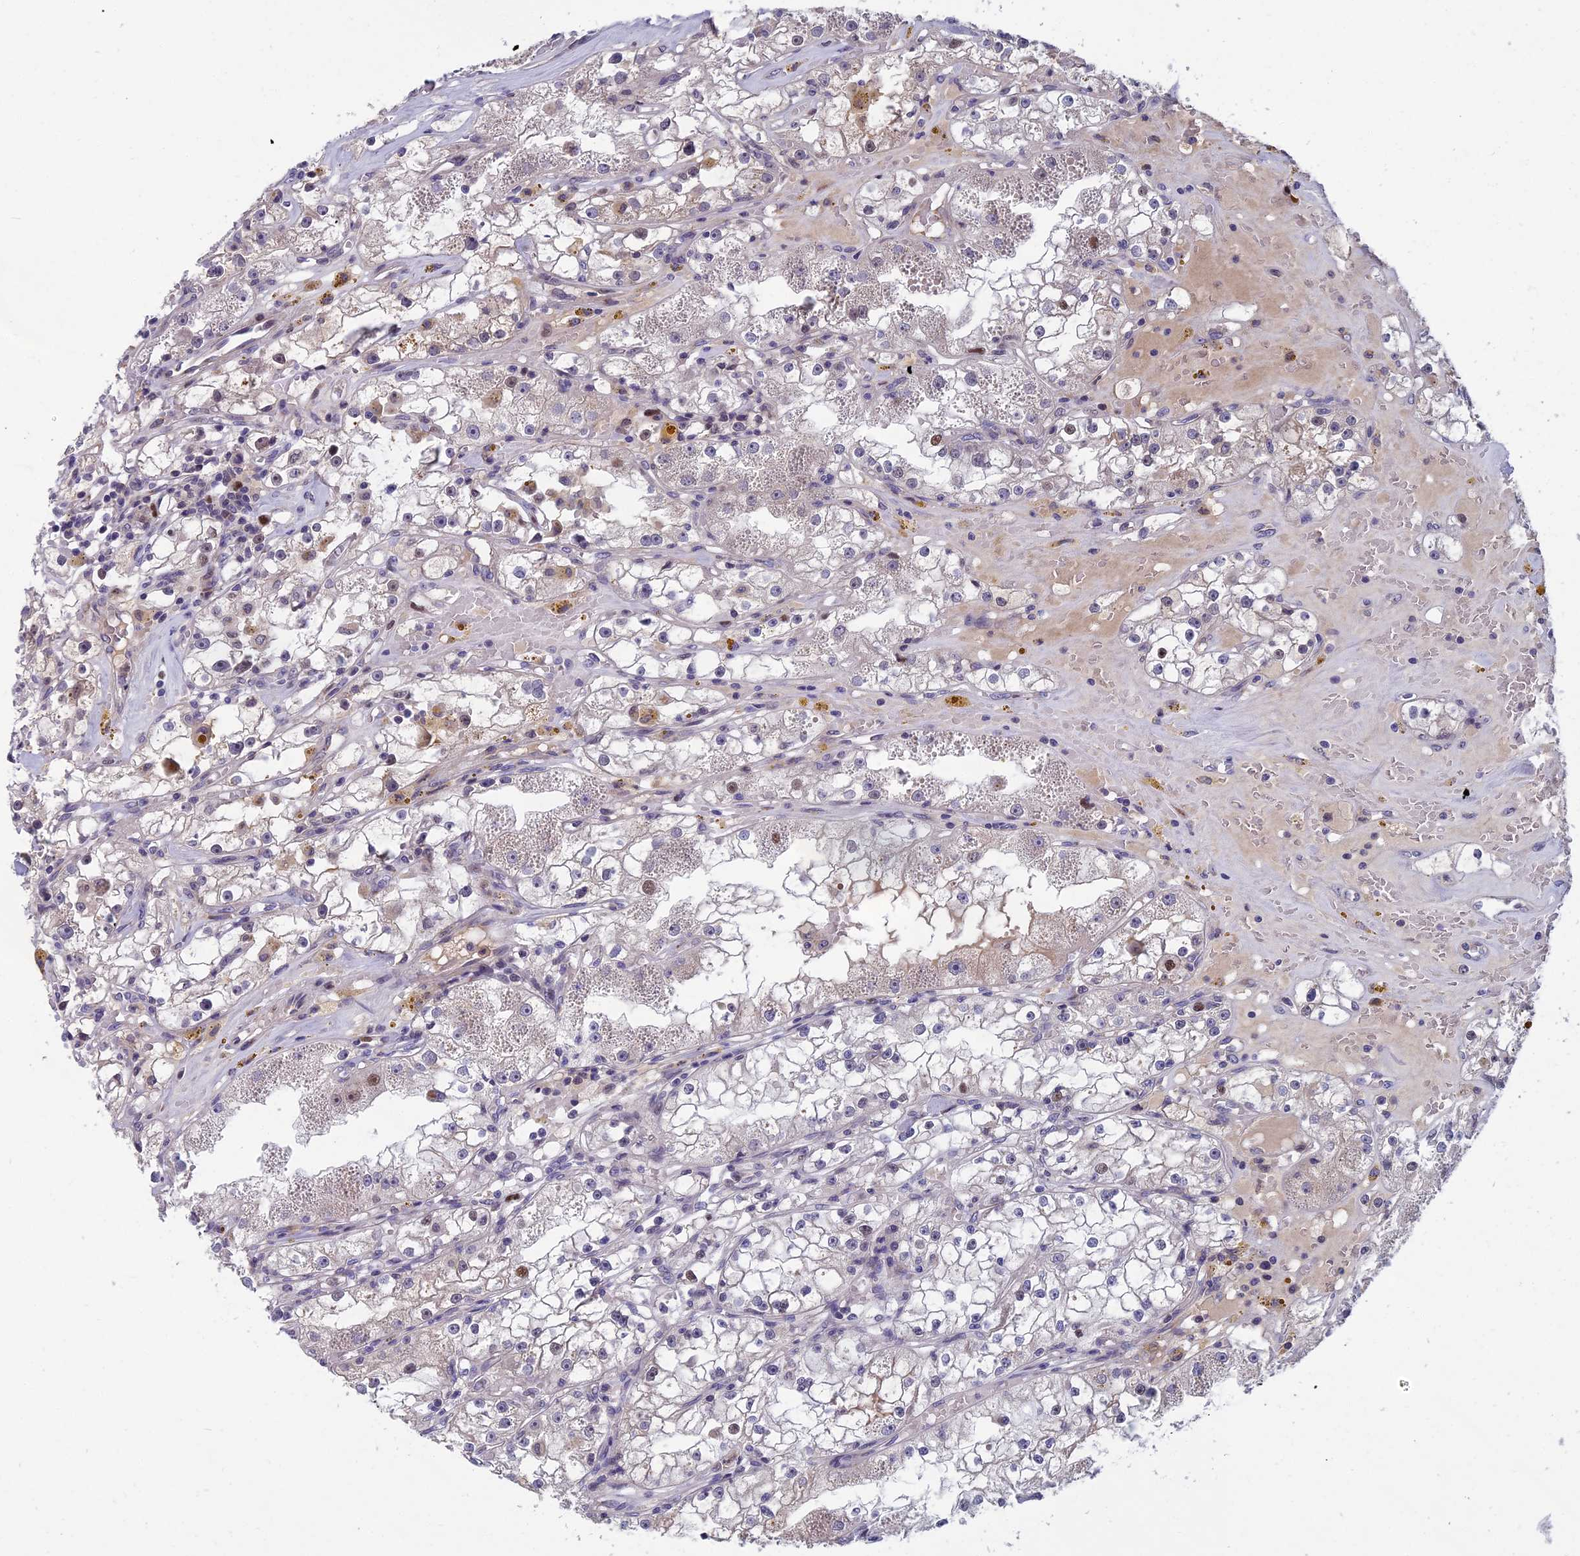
{"staining": {"intensity": "weak", "quantity": "<25%", "location": "nuclear"}, "tissue": "renal cancer", "cell_type": "Tumor cells", "image_type": "cancer", "snomed": [{"axis": "morphology", "description": "Adenocarcinoma, NOS"}, {"axis": "topography", "description": "Kidney"}], "caption": "Image shows no significant protein expression in tumor cells of renal cancer (adenocarcinoma). (Immunohistochemistry, brightfield microscopy, high magnification).", "gene": "LIG1", "patient": {"sex": "male", "age": 56}}